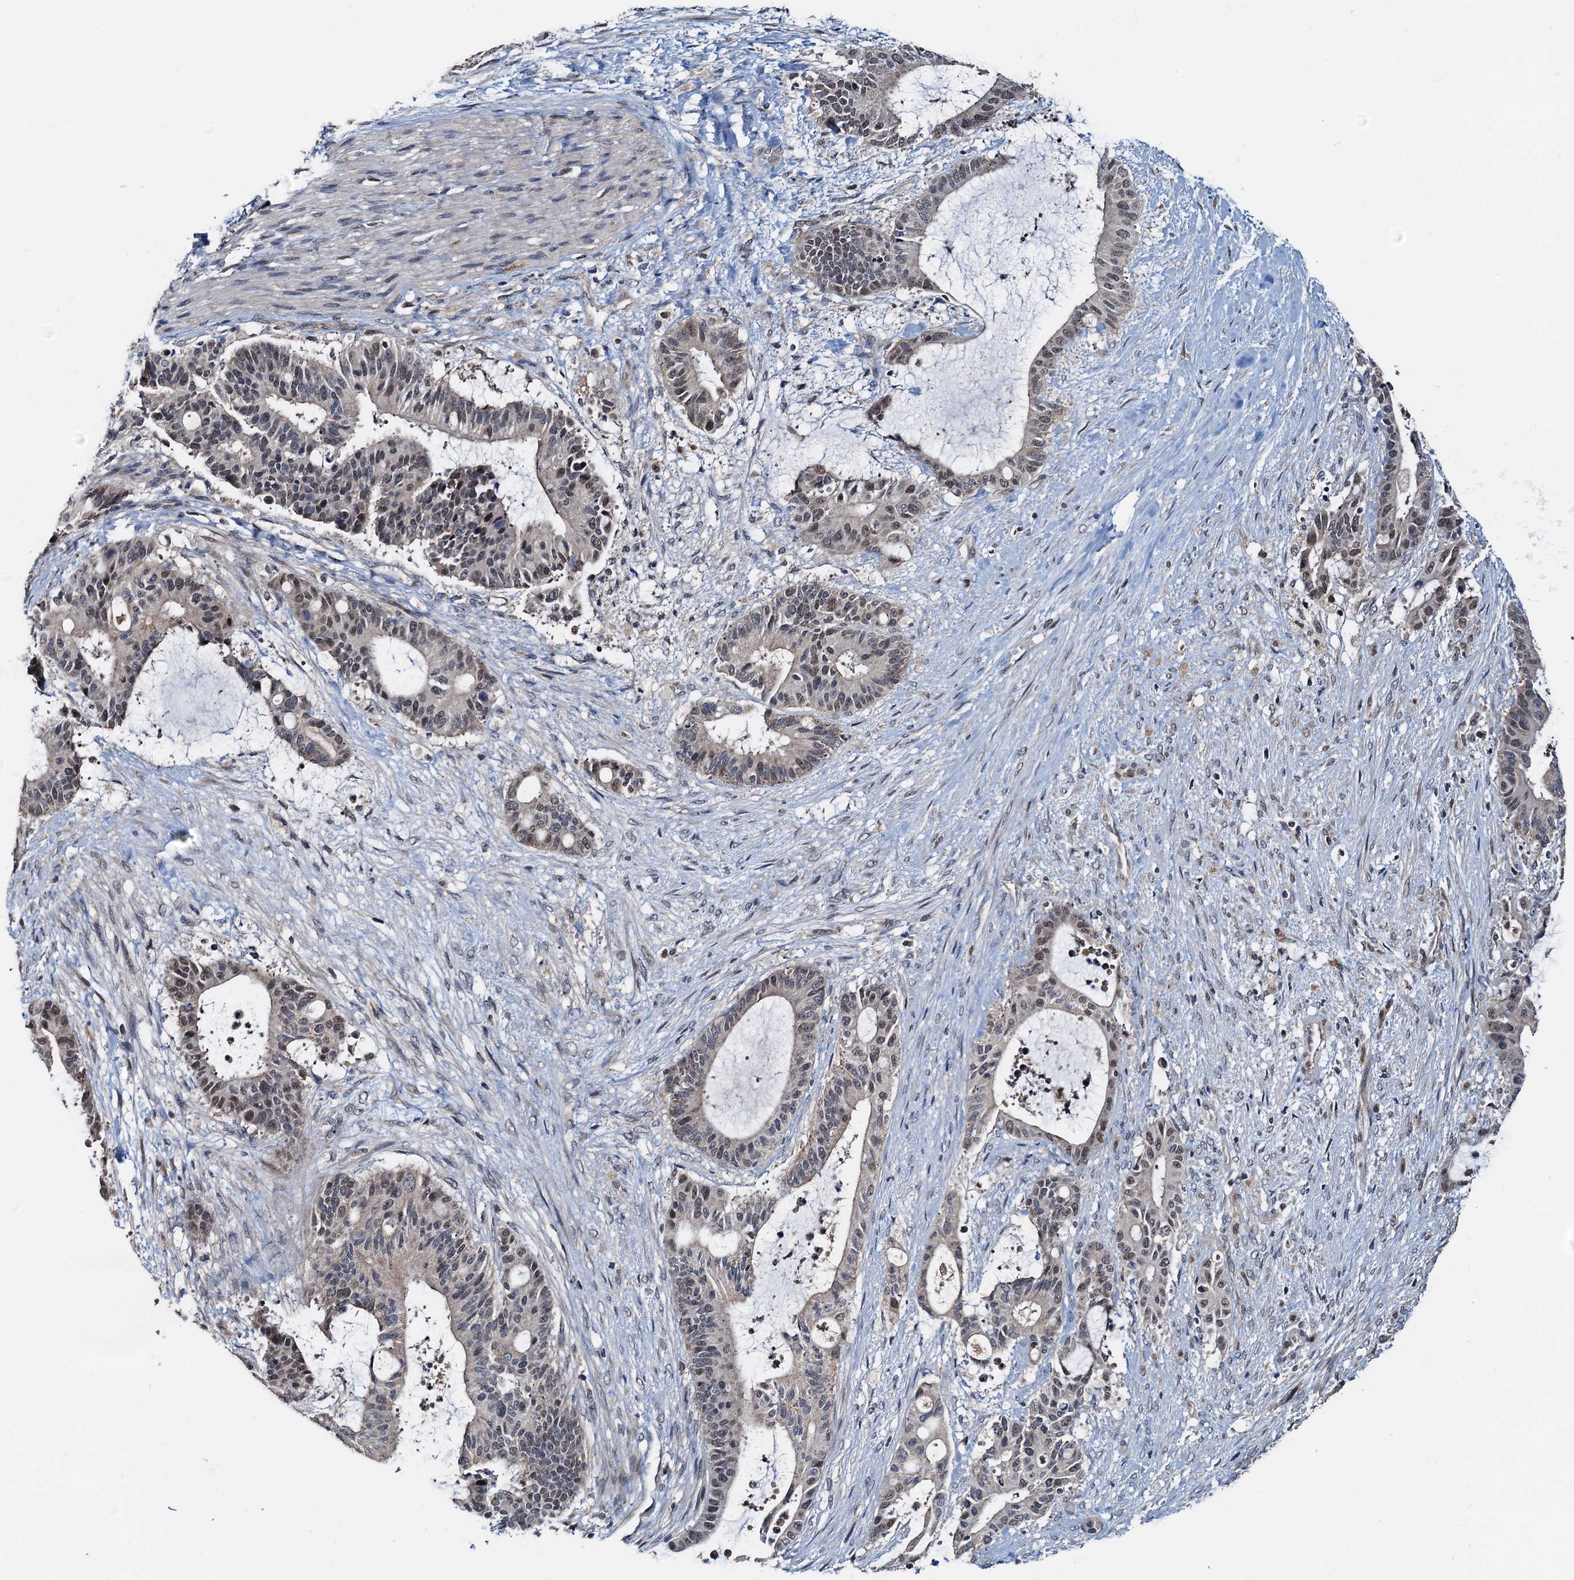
{"staining": {"intensity": "weak", "quantity": "<25%", "location": "nuclear"}, "tissue": "liver cancer", "cell_type": "Tumor cells", "image_type": "cancer", "snomed": [{"axis": "morphology", "description": "Normal tissue, NOS"}, {"axis": "morphology", "description": "Cholangiocarcinoma"}, {"axis": "topography", "description": "Liver"}, {"axis": "topography", "description": "Peripheral nerve tissue"}], "caption": "High magnification brightfield microscopy of cholangiocarcinoma (liver) stained with DAB (brown) and counterstained with hematoxylin (blue): tumor cells show no significant expression. (Stains: DAB immunohistochemistry with hematoxylin counter stain, Microscopy: brightfield microscopy at high magnification).", "gene": "MCMBP", "patient": {"sex": "female", "age": 73}}